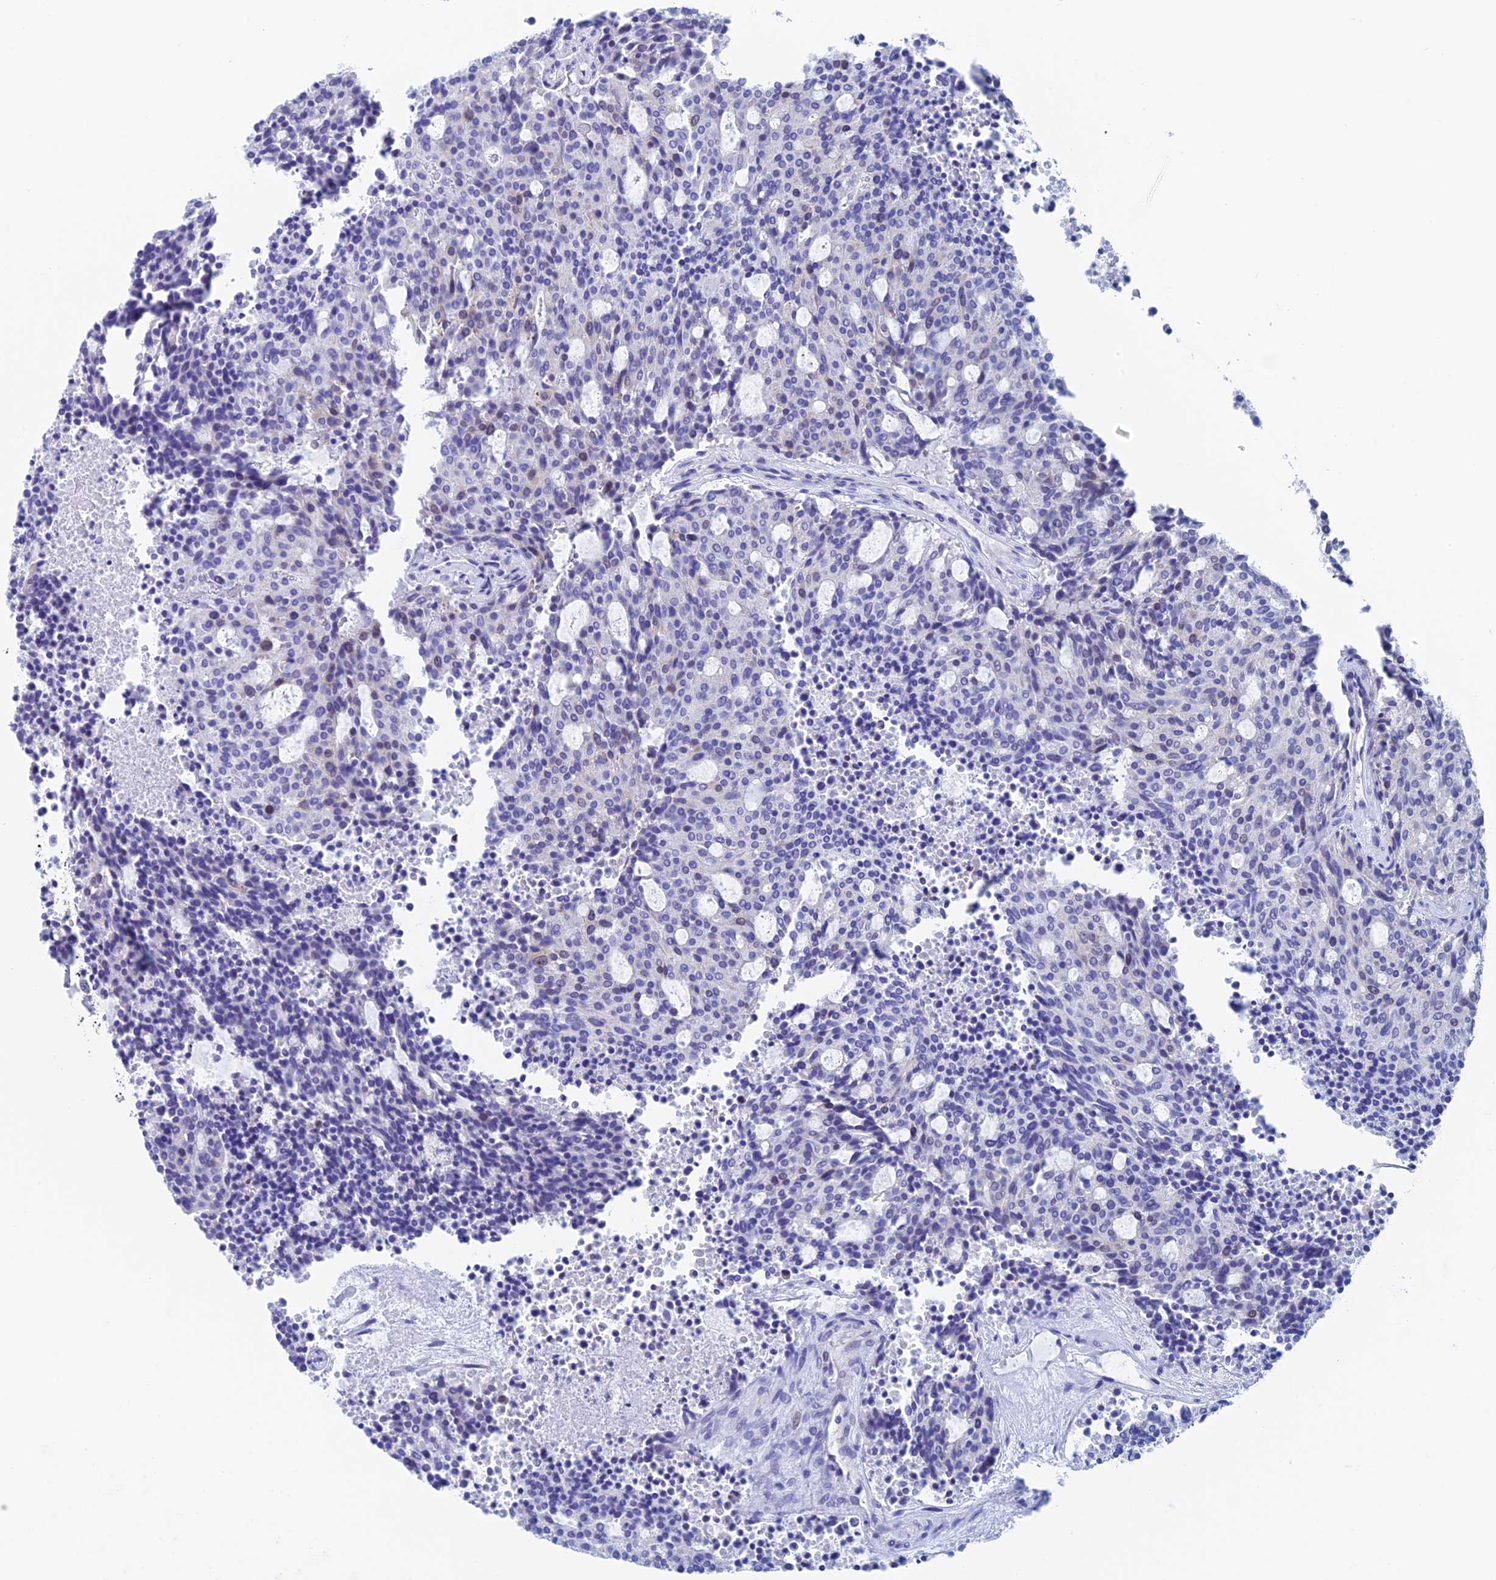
{"staining": {"intensity": "negative", "quantity": "none", "location": "none"}, "tissue": "carcinoid", "cell_type": "Tumor cells", "image_type": "cancer", "snomed": [{"axis": "morphology", "description": "Carcinoid, malignant, NOS"}, {"axis": "topography", "description": "Pancreas"}], "caption": "DAB immunohistochemical staining of human carcinoid exhibits no significant positivity in tumor cells. (Immunohistochemistry (ihc), brightfield microscopy, high magnification).", "gene": "PSMC3IP", "patient": {"sex": "female", "age": 54}}